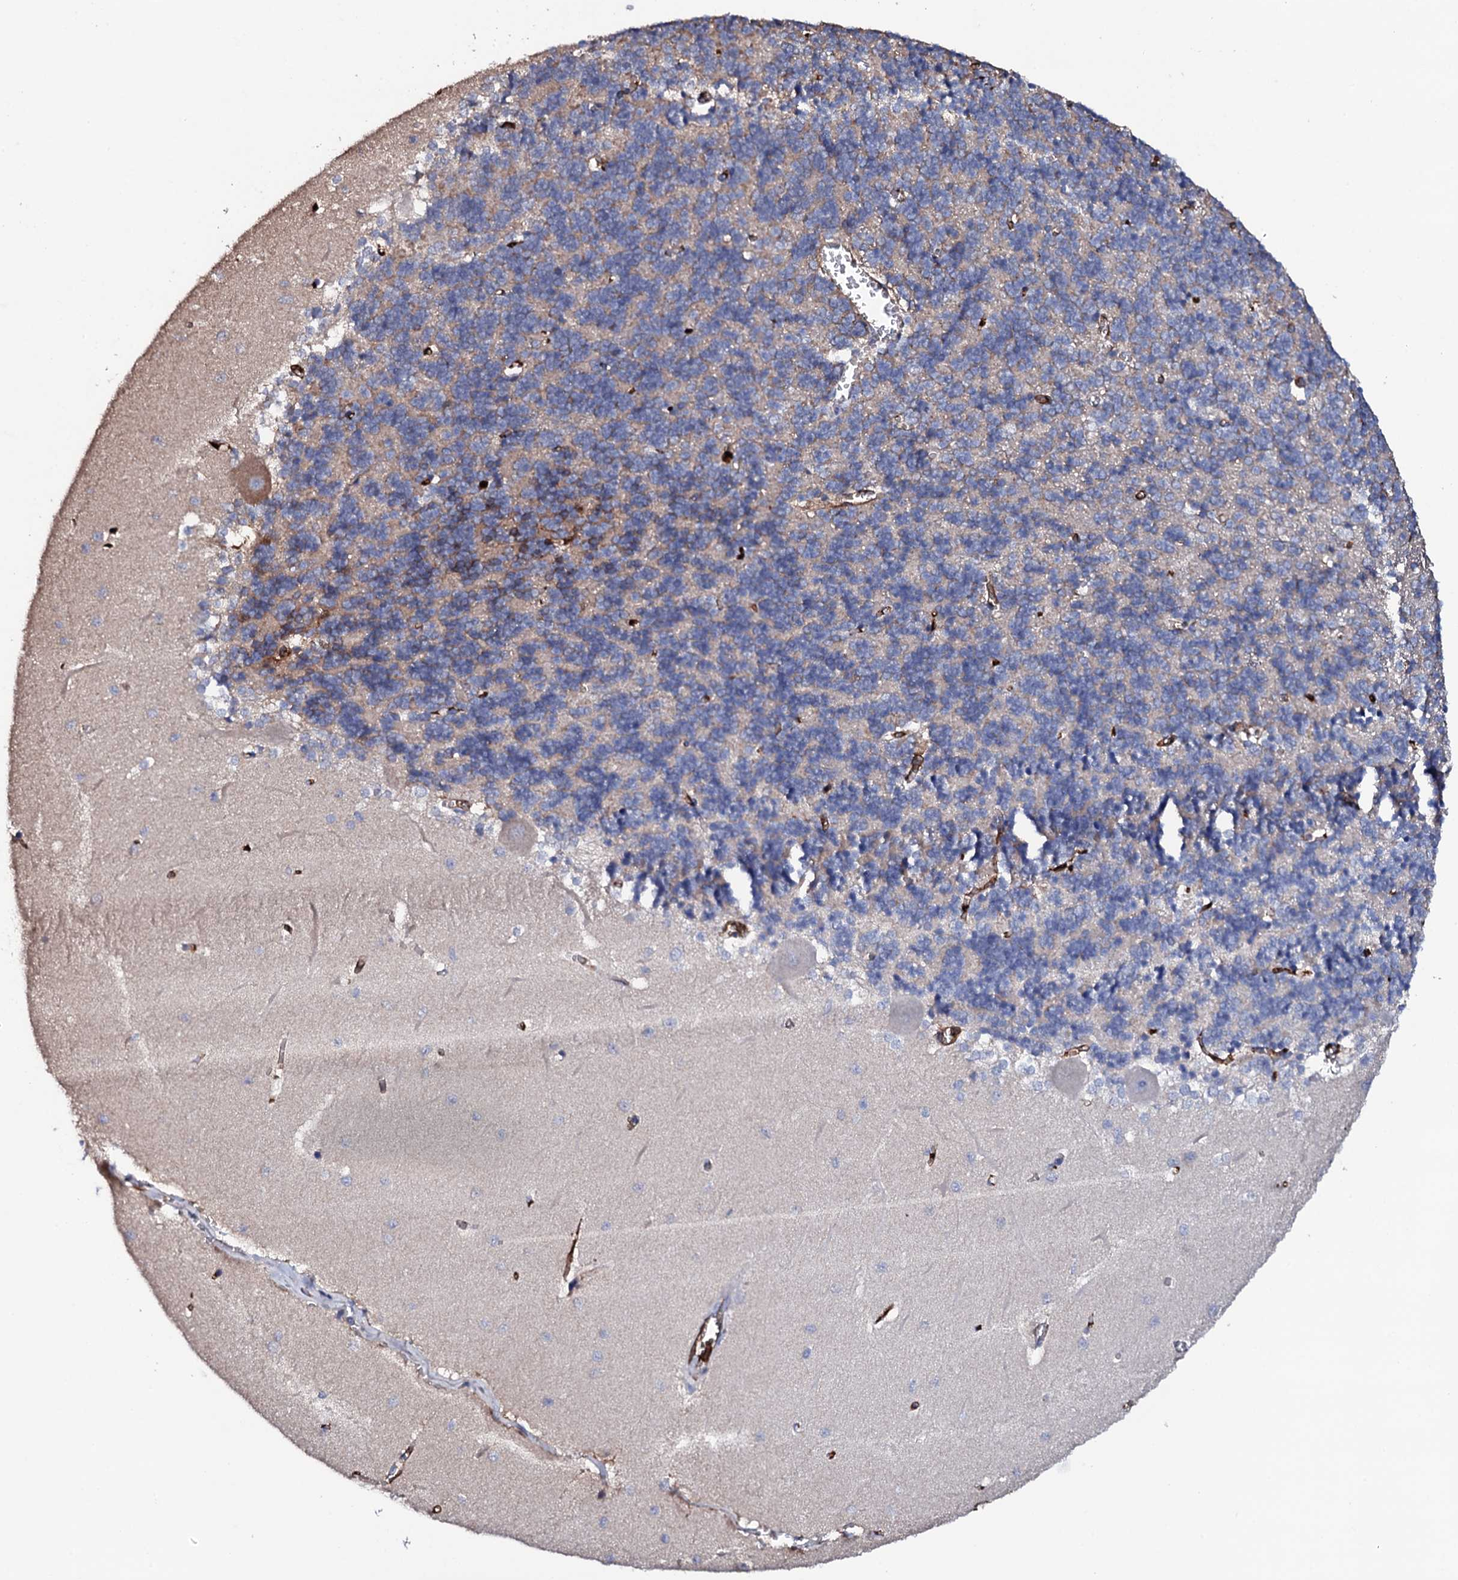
{"staining": {"intensity": "negative", "quantity": "none", "location": "none"}, "tissue": "cerebellum", "cell_type": "Cells in granular layer", "image_type": "normal", "snomed": [{"axis": "morphology", "description": "Normal tissue, NOS"}, {"axis": "topography", "description": "Cerebellum"}], "caption": "This is an IHC micrograph of normal cerebellum. There is no positivity in cells in granular layer.", "gene": "TCAF2C", "patient": {"sex": "male", "age": 37}}